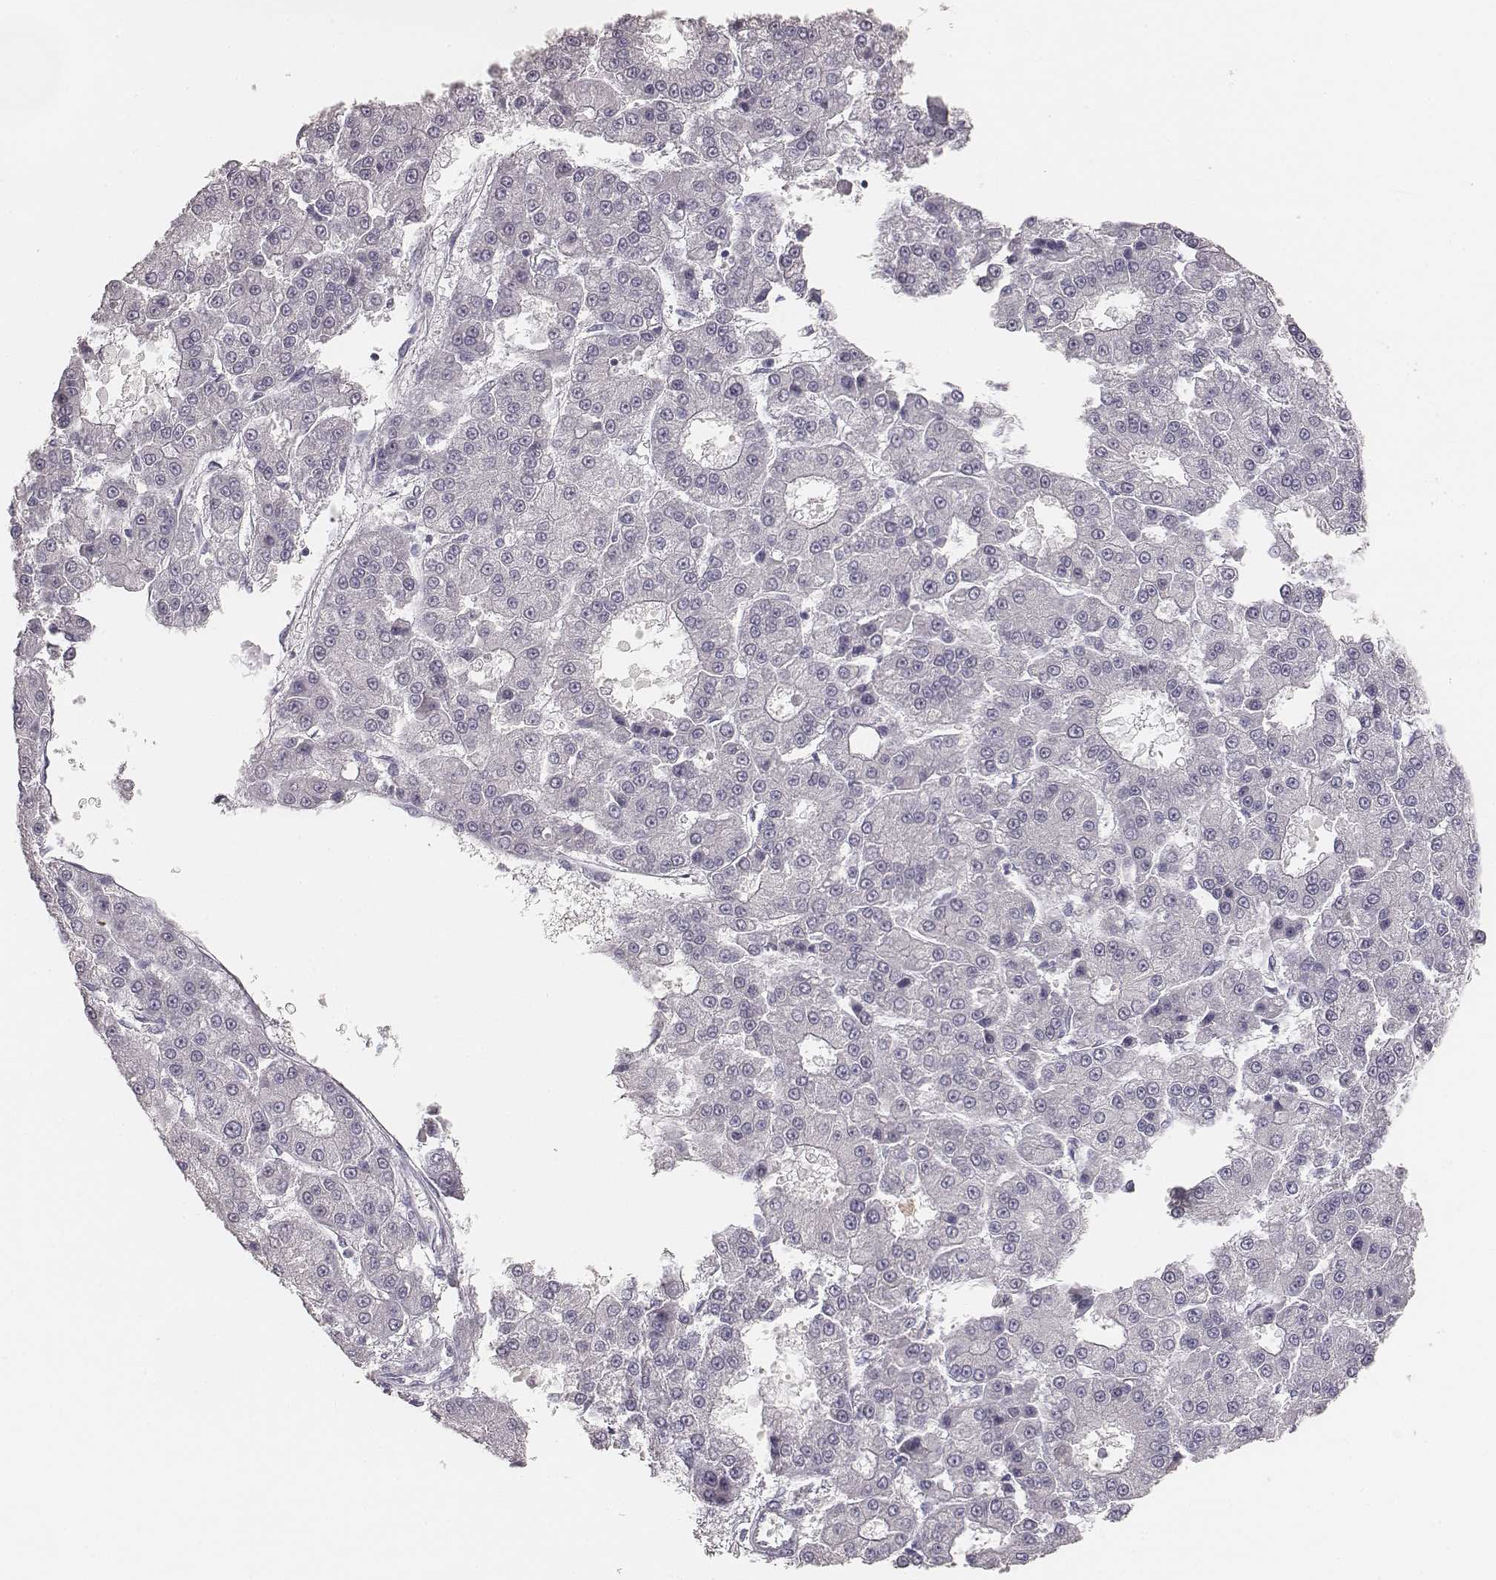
{"staining": {"intensity": "negative", "quantity": "none", "location": "none"}, "tissue": "liver cancer", "cell_type": "Tumor cells", "image_type": "cancer", "snomed": [{"axis": "morphology", "description": "Carcinoma, Hepatocellular, NOS"}, {"axis": "topography", "description": "Liver"}], "caption": "The micrograph demonstrates no staining of tumor cells in liver hepatocellular carcinoma. The staining was performed using DAB to visualize the protein expression in brown, while the nuclei were stained in blue with hematoxylin (Magnification: 20x).", "gene": "MYH6", "patient": {"sex": "male", "age": 70}}